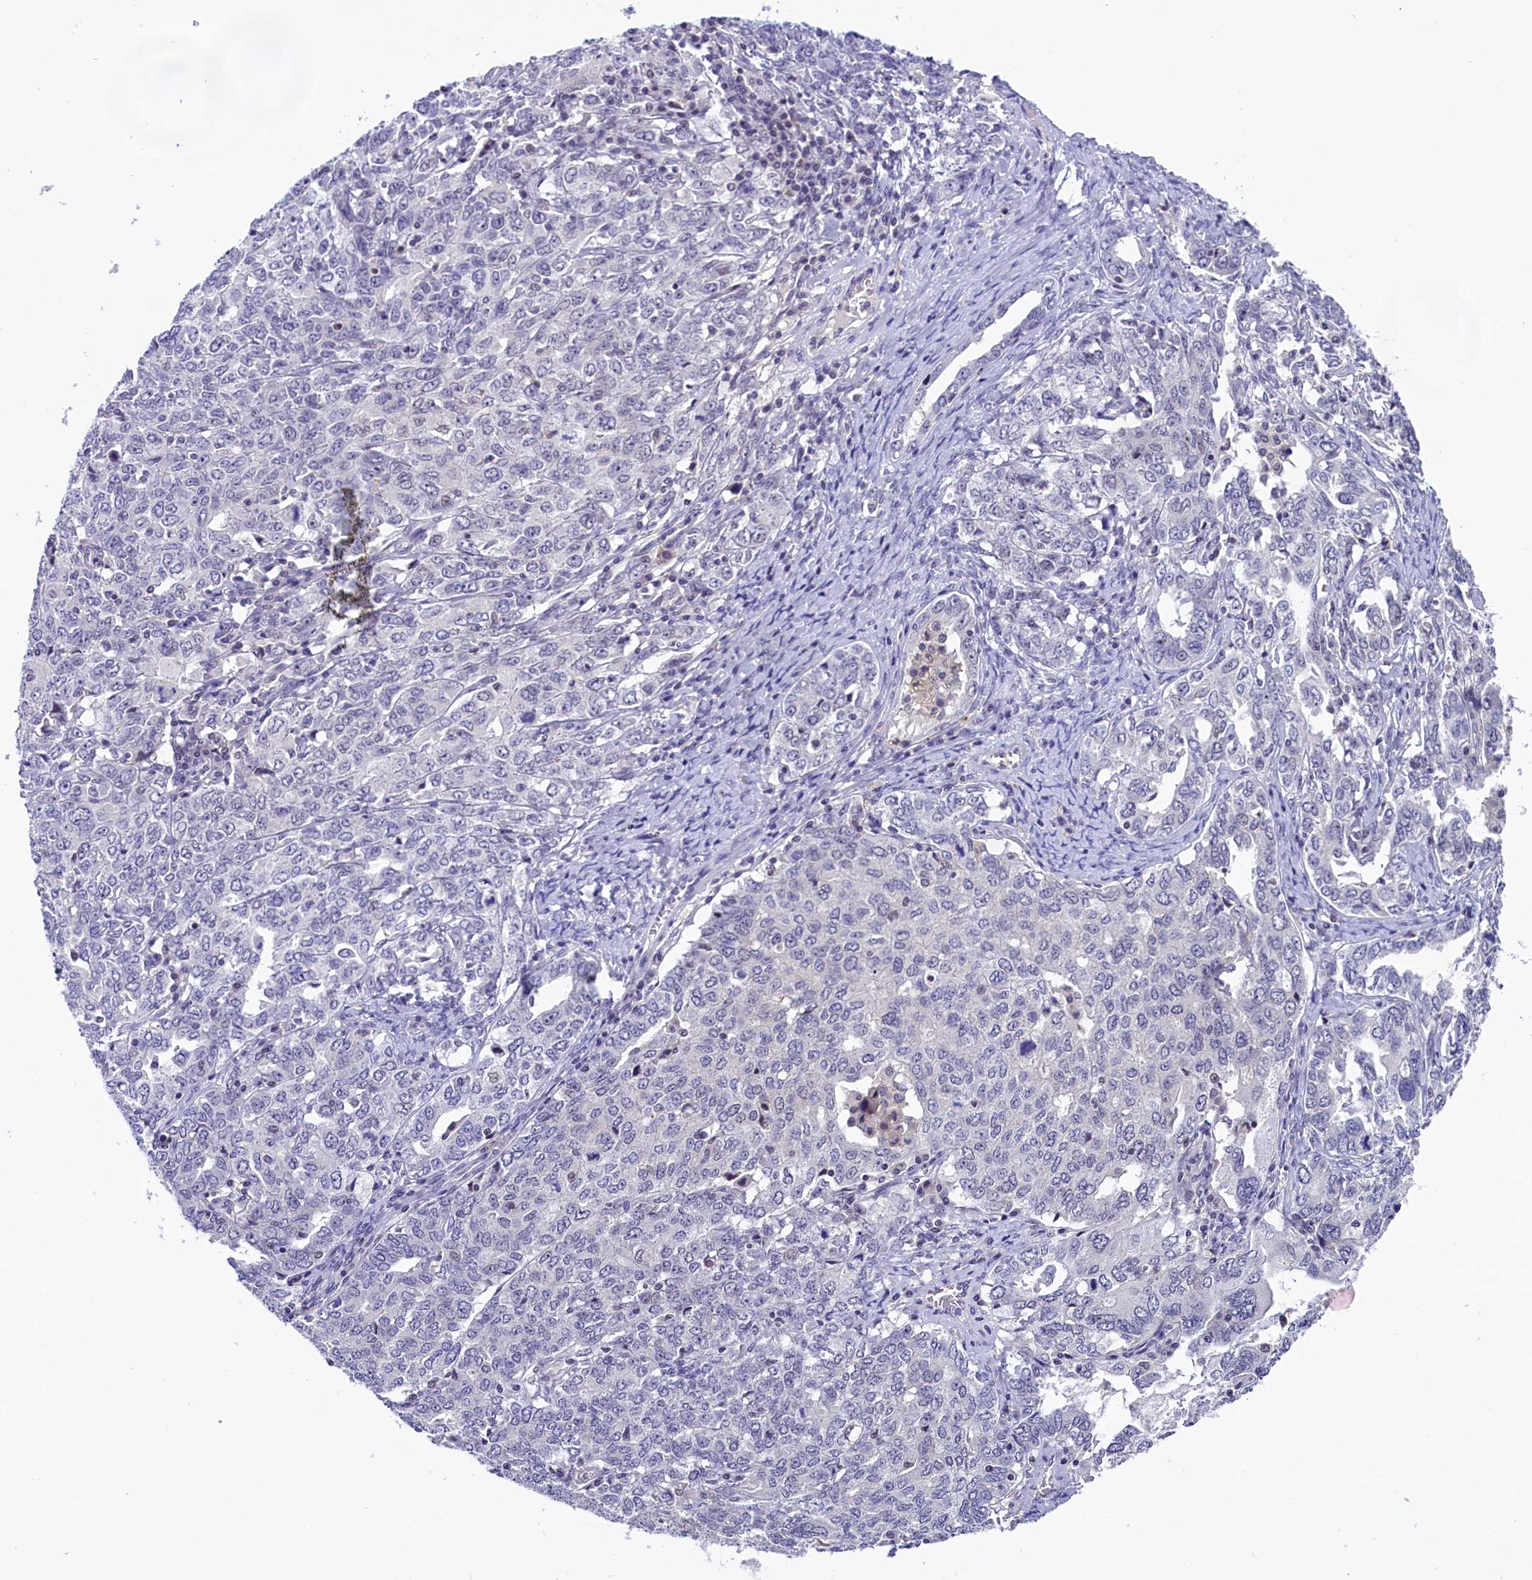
{"staining": {"intensity": "negative", "quantity": "none", "location": "none"}, "tissue": "ovarian cancer", "cell_type": "Tumor cells", "image_type": "cancer", "snomed": [{"axis": "morphology", "description": "Carcinoma, endometroid"}, {"axis": "topography", "description": "Ovary"}], "caption": "The micrograph reveals no significant staining in tumor cells of ovarian endometroid carcinoma.", "gene": "IQCN", "patient": {"sex": "female", "age": 62}}